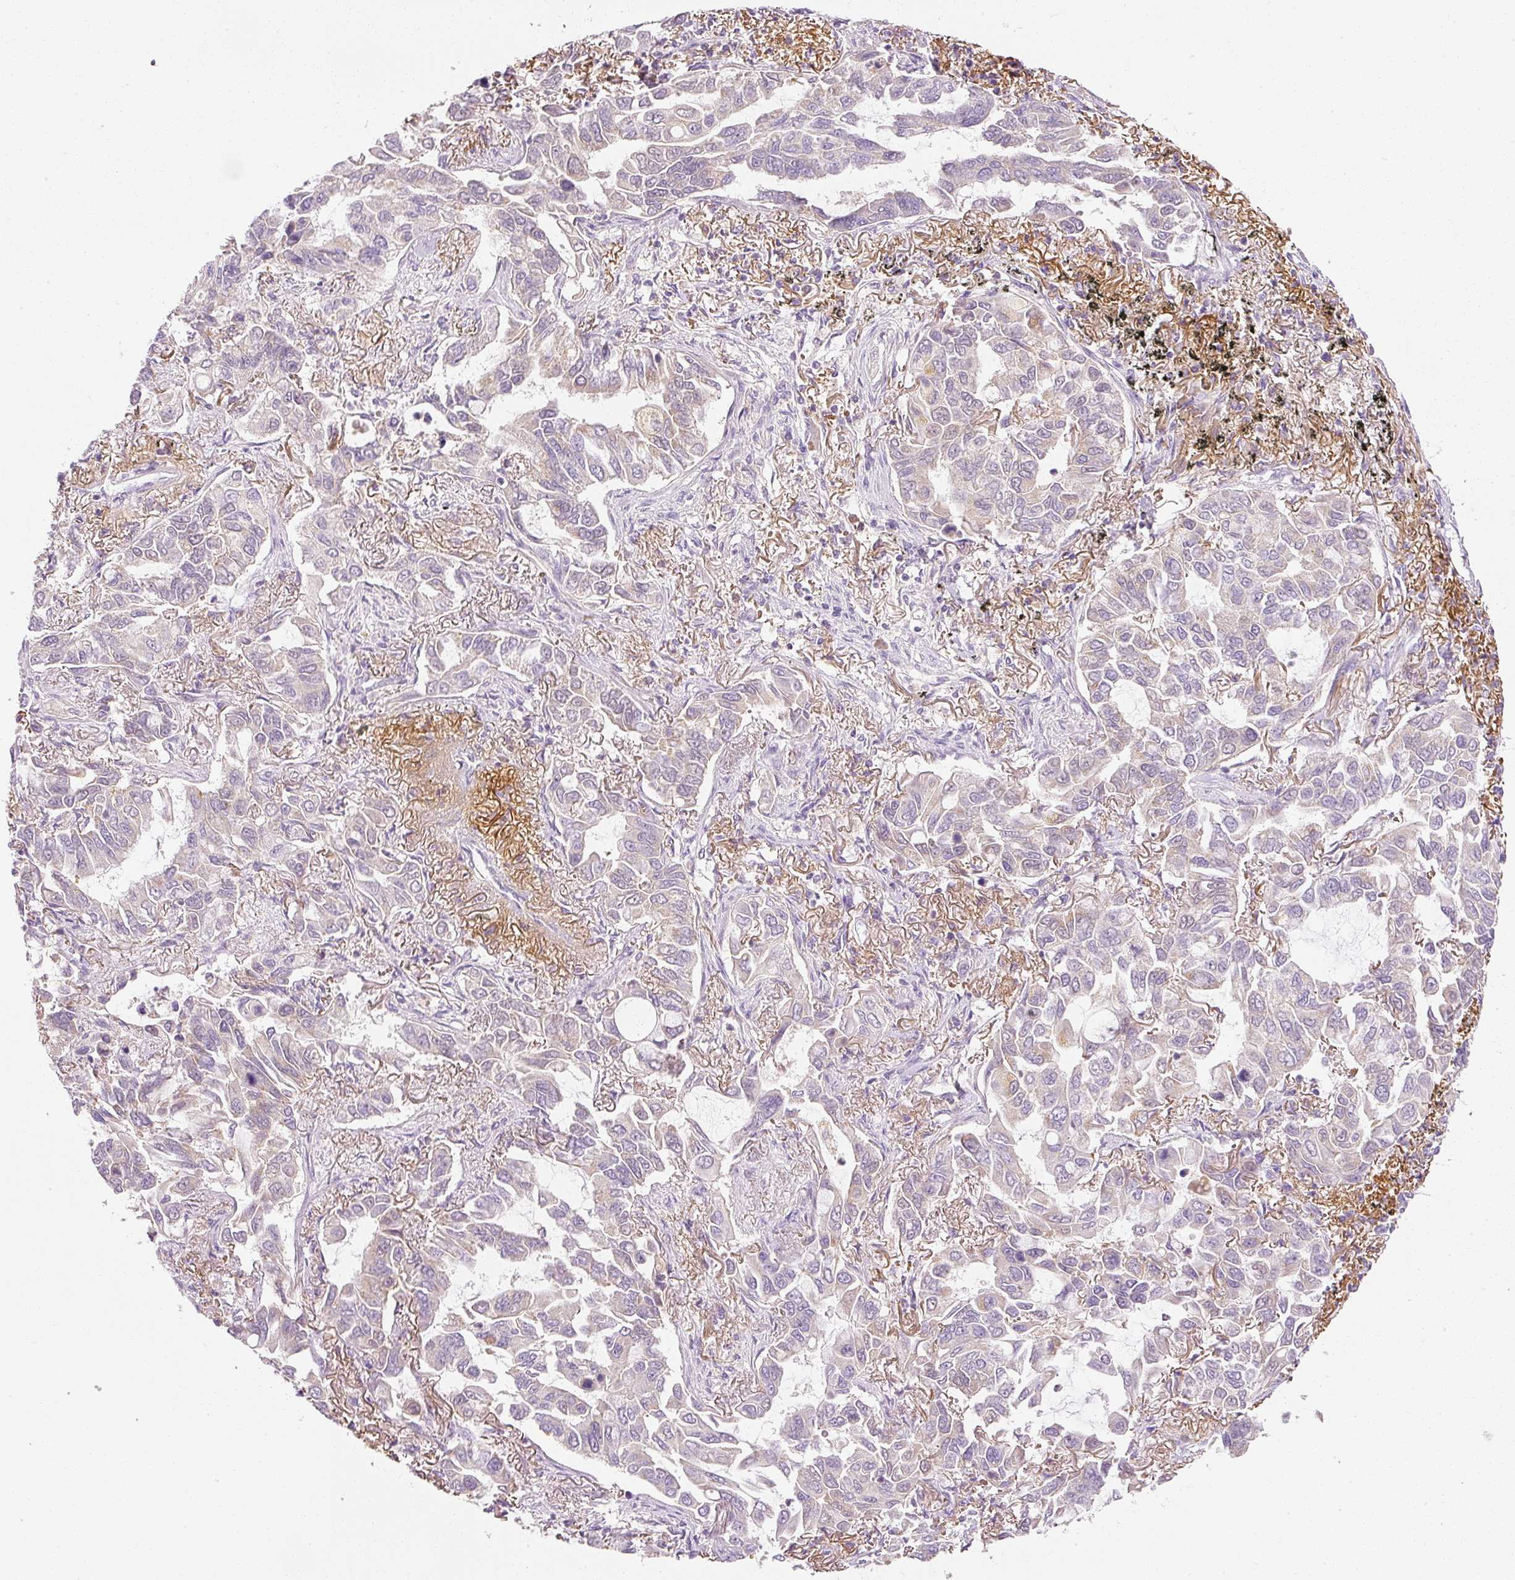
{"staining": {"intensity": "negative", "quantity": "none", "location": "none"}, "tissue": "lung cancer", "cell_type": "Tumor cells", "image_type": "cancer", "snomed": [{"axis": "morphology", "description": "Adenocarcinoma, NOS"}, {"axis": "topography", "description": "Lung"}], "caption": "Immunohistochemical staining of human adenocarcinoma (lung) demonstrates no significant positivity in tumor cells.", "gene": "RNF167", "patient": {"sex": "male", "age": 64}}